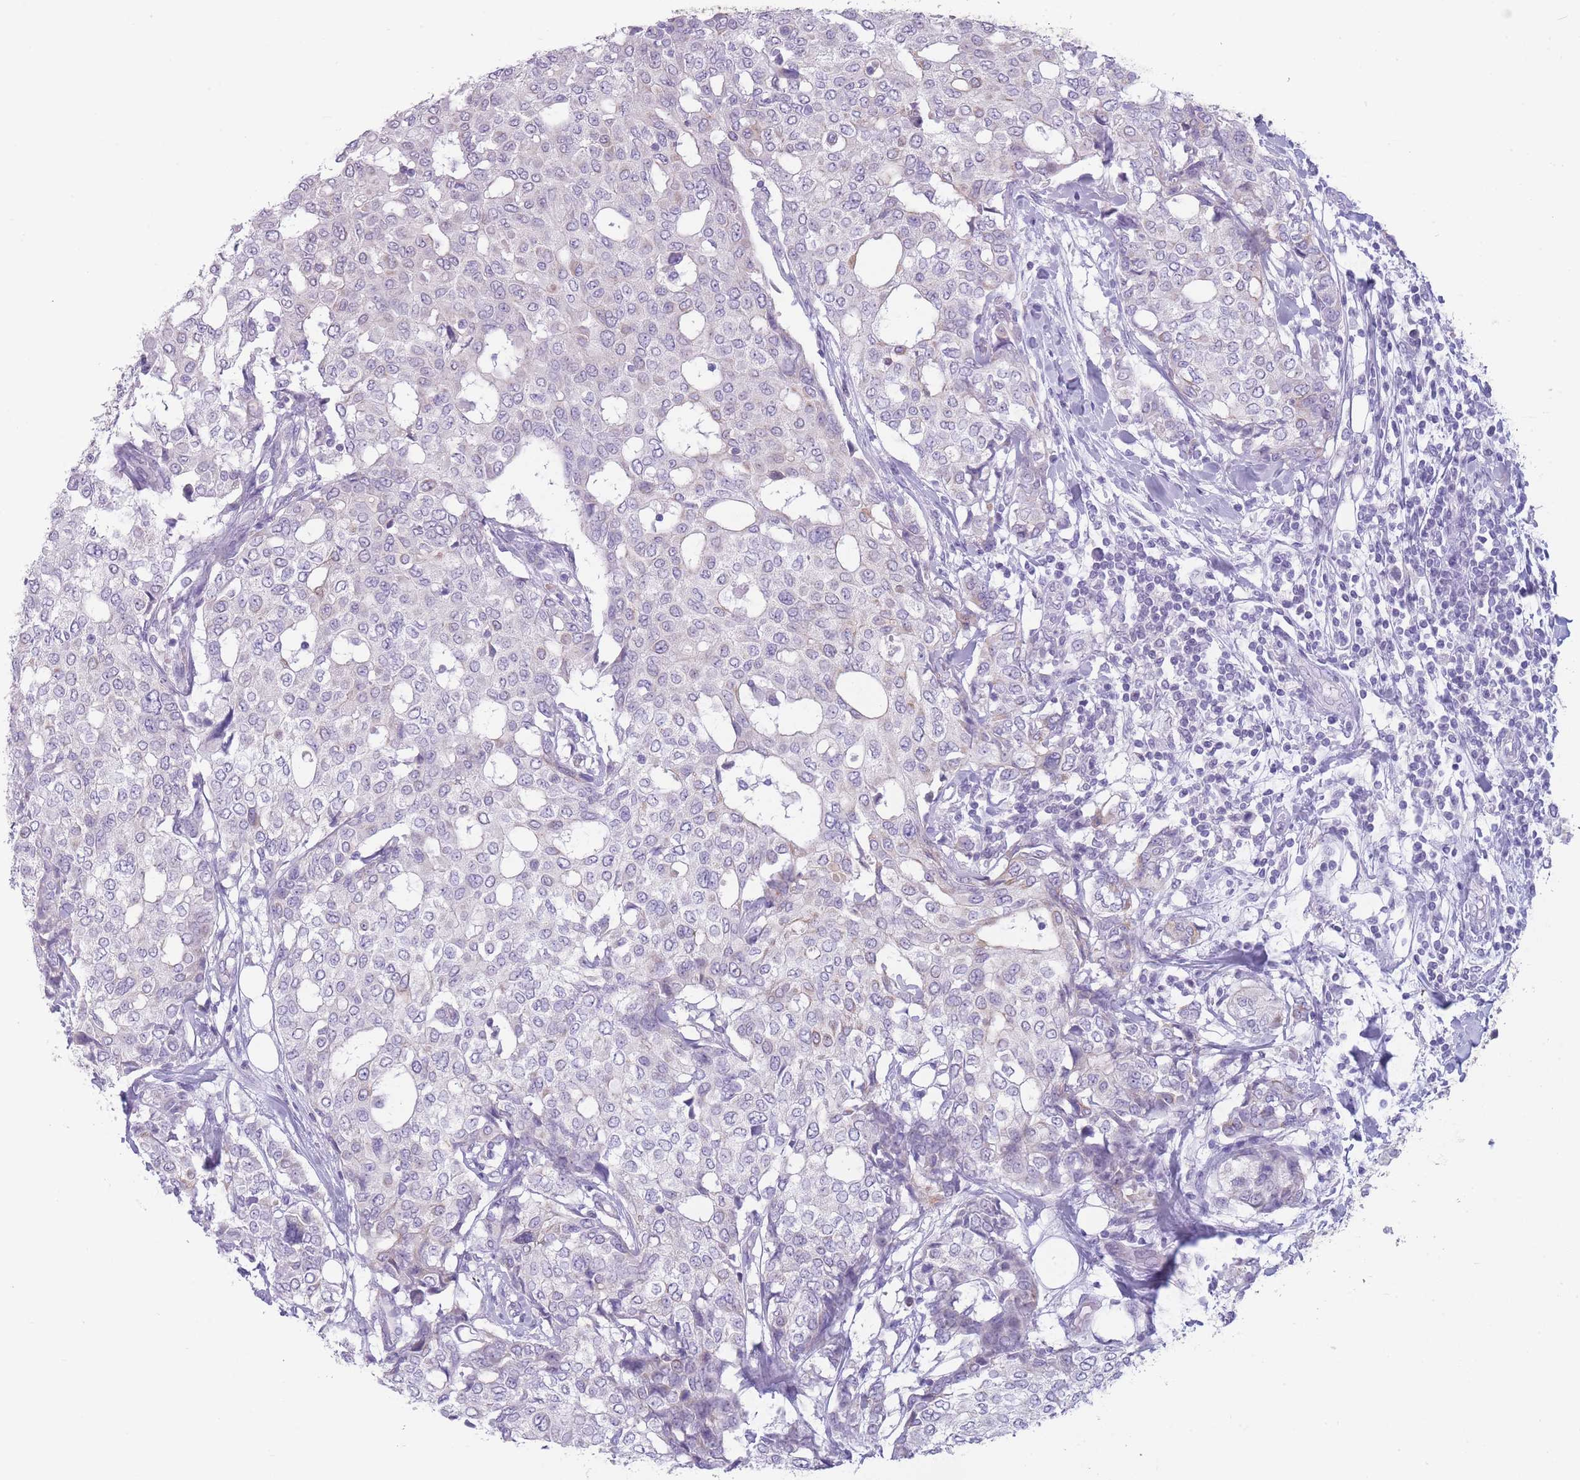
{"staining": {"intensity": "negative", "quantity": "none", "location": "none"}, "tissue": "breast cancer", "cell_type": "Tumor cells", "image_type": "cancer", "snomed": [{"axis": "morphology", "description": "Lobular carcinoma"}, {"axis": "topography", "description": "Breast"}], "caption": "This is an immunohistochemistry micrograph of breast cancer (lobular carcinoma). There is no expression in tumor cells.", "gene": "DCANP1", "patient": {"sex": "female", "age": 51}}